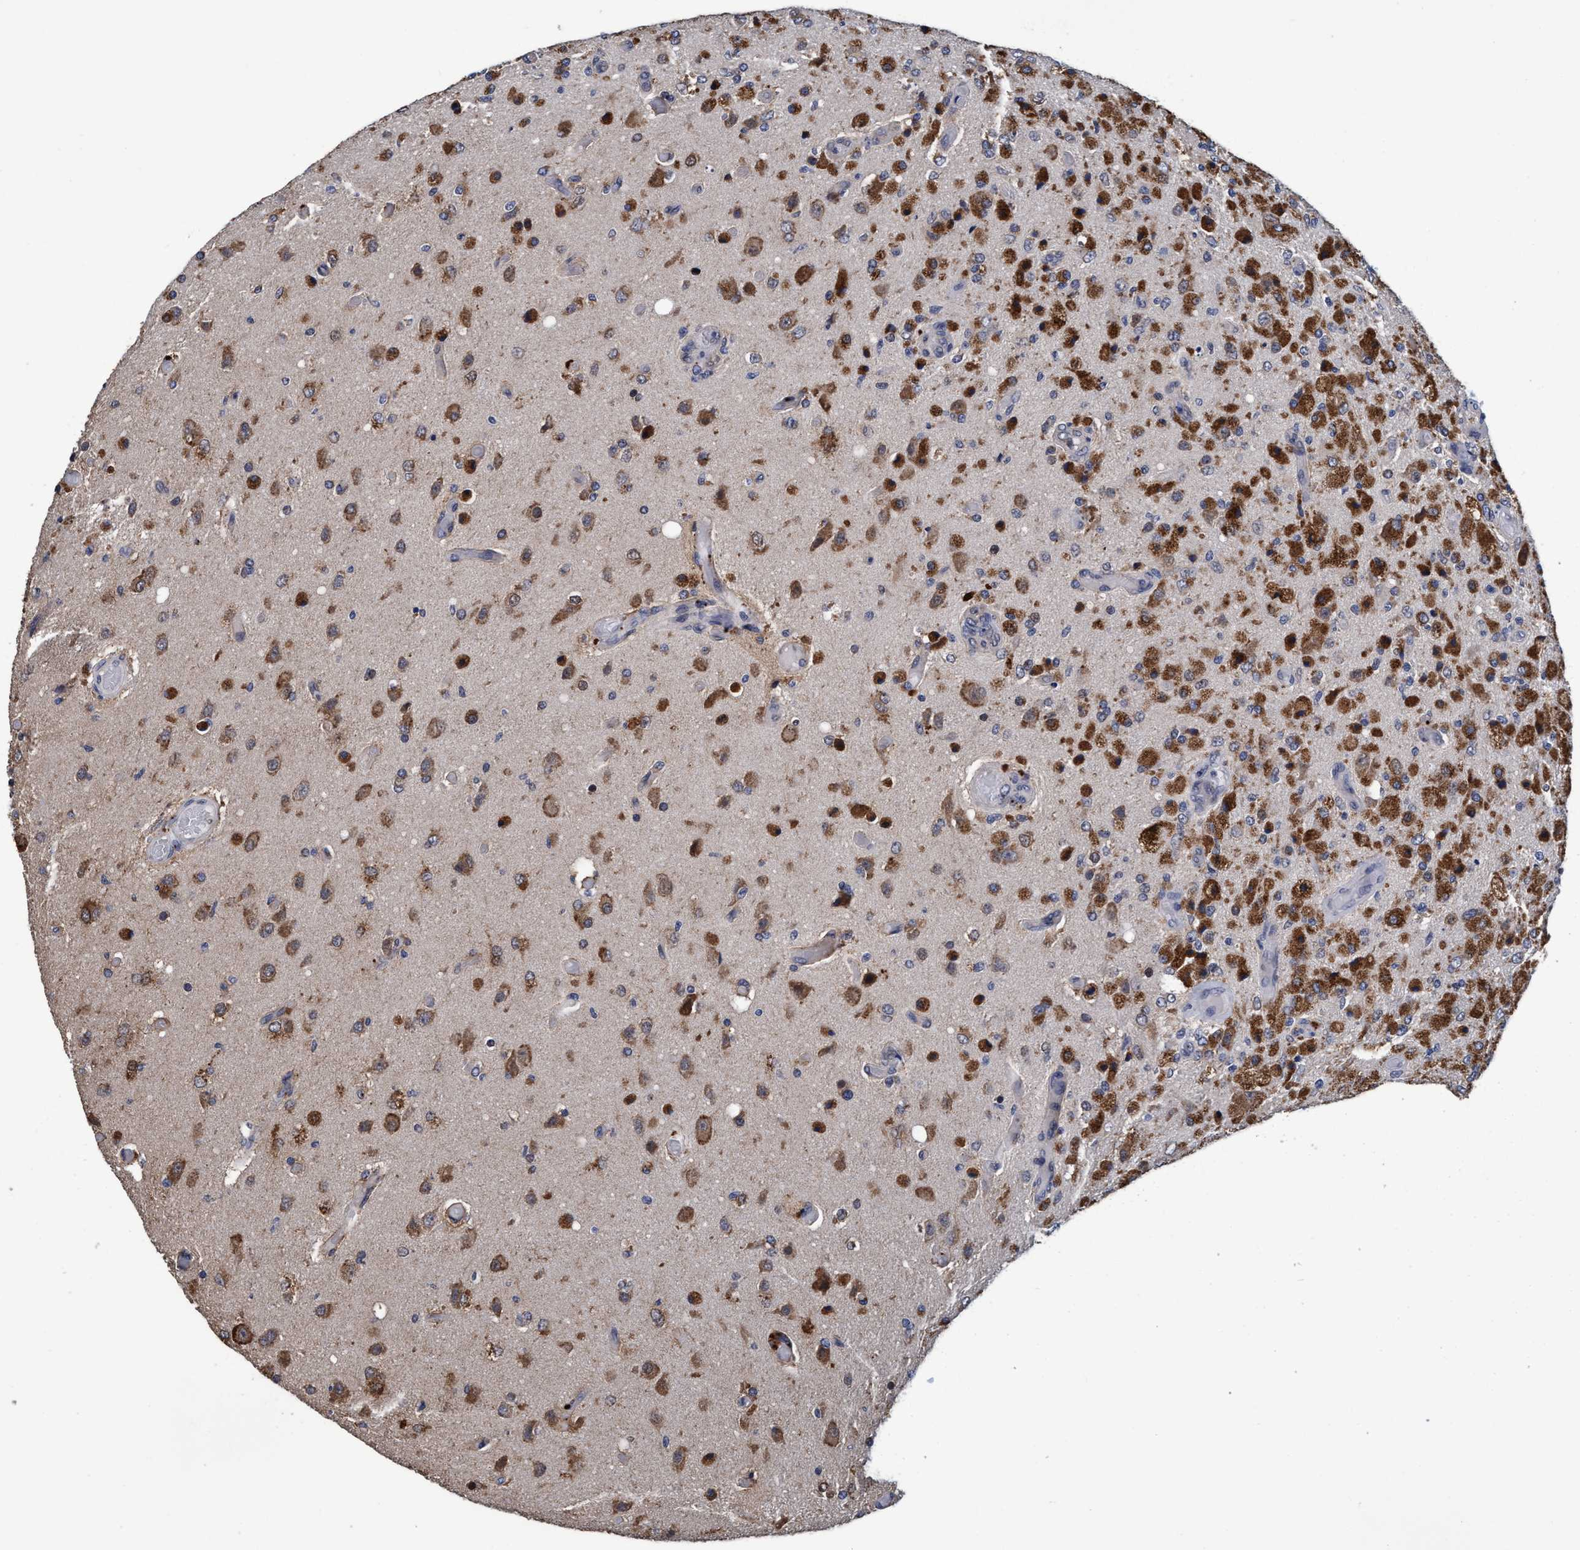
{"staining": {"intensity": "strong", "quantity": "25%-75%", "location": "cytoplasmic/membranous"}, "tissue": "glioma", "cell_type": "Tumor cells", "image_type": "cancer", "snomed": [{"axis": "morphology", "description": "Normal tissue, NOS"}, {"axis": "morphology", "description": "Glioma, malignant, High grade"}, {"axis": "topography", "description": "Cerebral cortex"}], "caption": "This histopathology image reveals immunohistochemistry (IHC) staining of high-grade glioma (malignant), with high strong cytoplasmic/membranous positivity in approximately 25%-75% of tumor cells.", "gene": "CALCOCO2", "patient": {"sex": "male", "age": 77}}